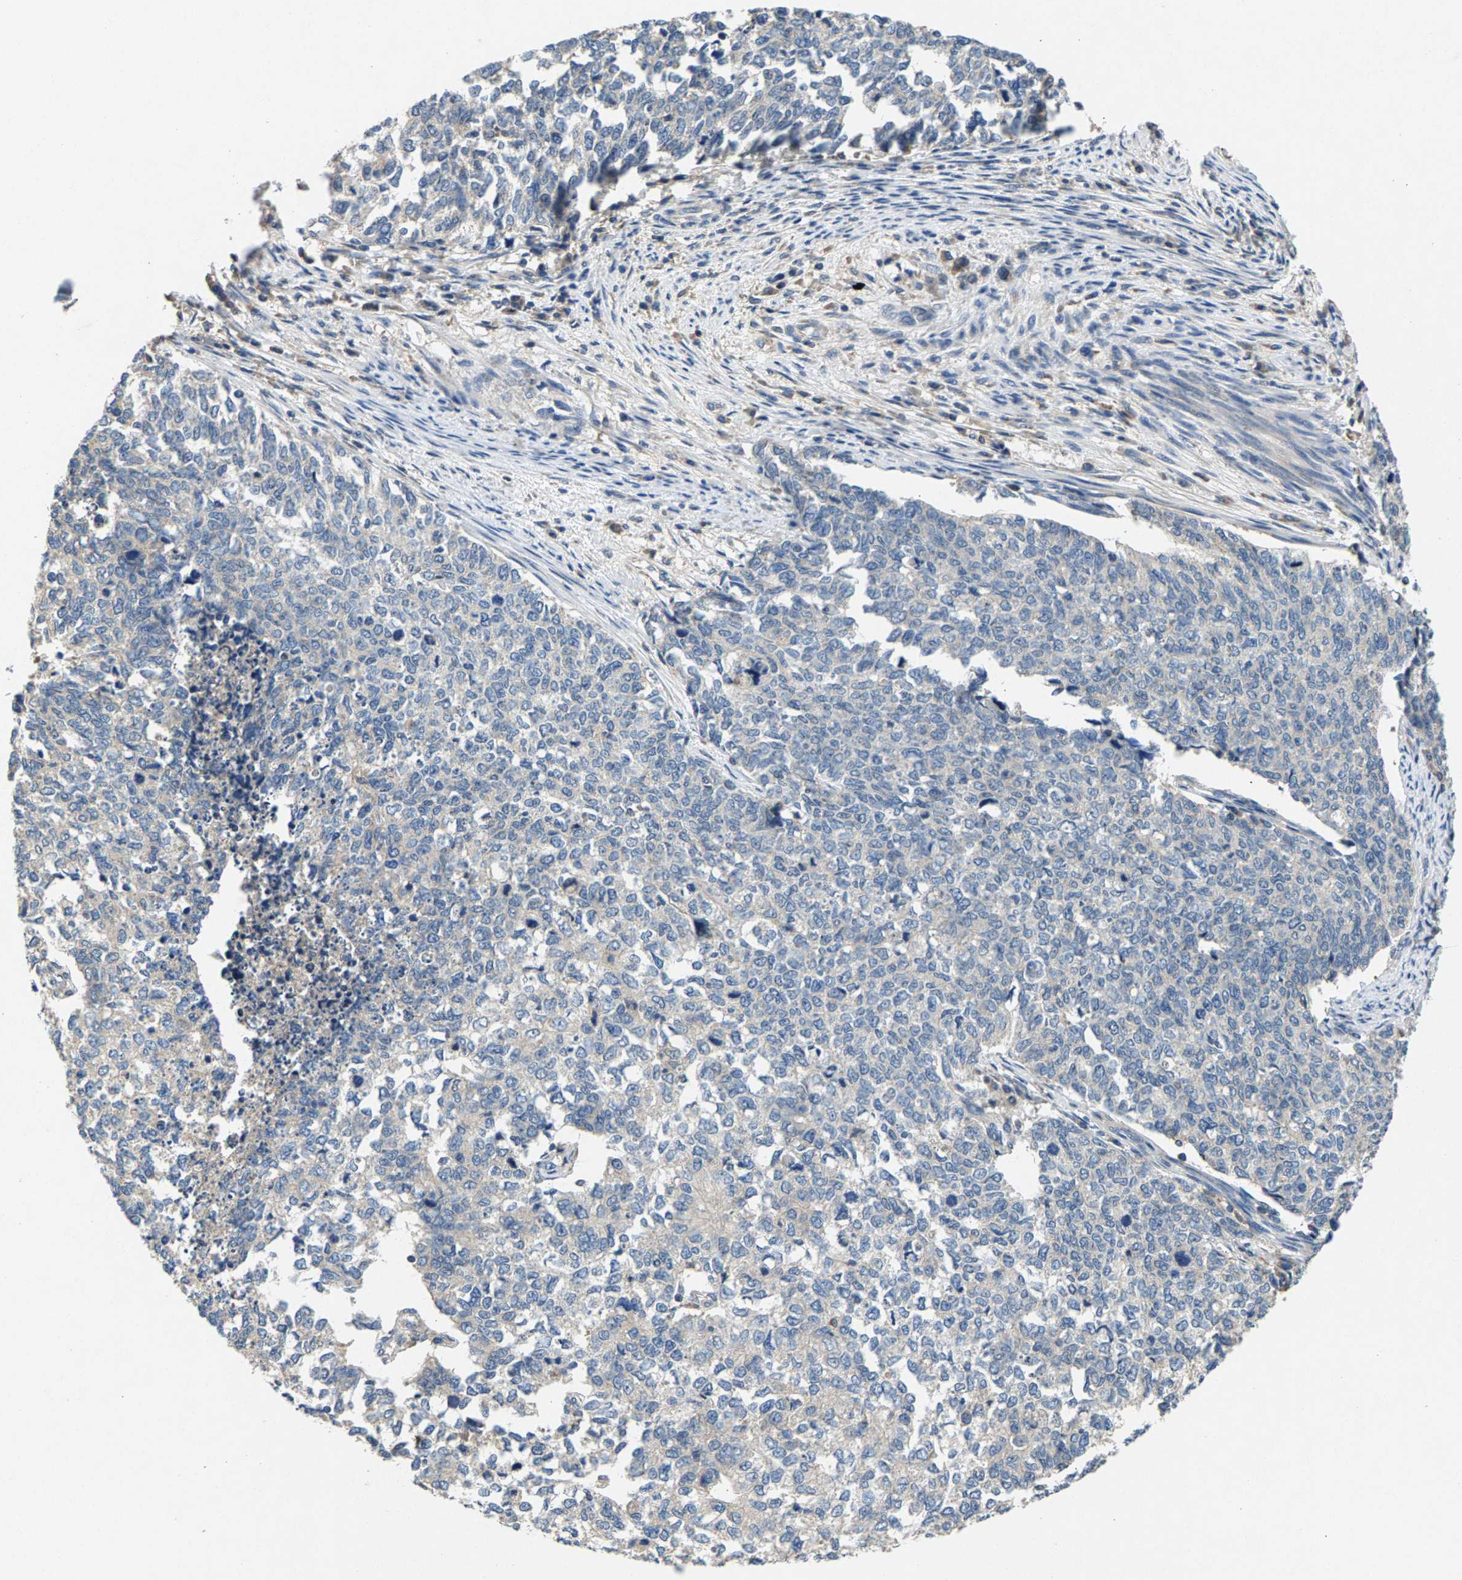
{"staining": {"intensity": "negative", "quantity": "none", "location": "none"}, "tissue": "cervical cancer", "cell_type": "Tumor cells", "image_type": "cancer", "snomed": [{"axis": "morphology", "description": "Squamous cell carcinoma, NOS"}, {"axis": "topography", "description": "Cervix"}], "caption": "Squamous cell carcinoma (cervical) was stained to show a protein in brown. There is no significant staining in tumor cells.", "gene": "NT5C", "patient": {"sex": "female", "age": 63}}